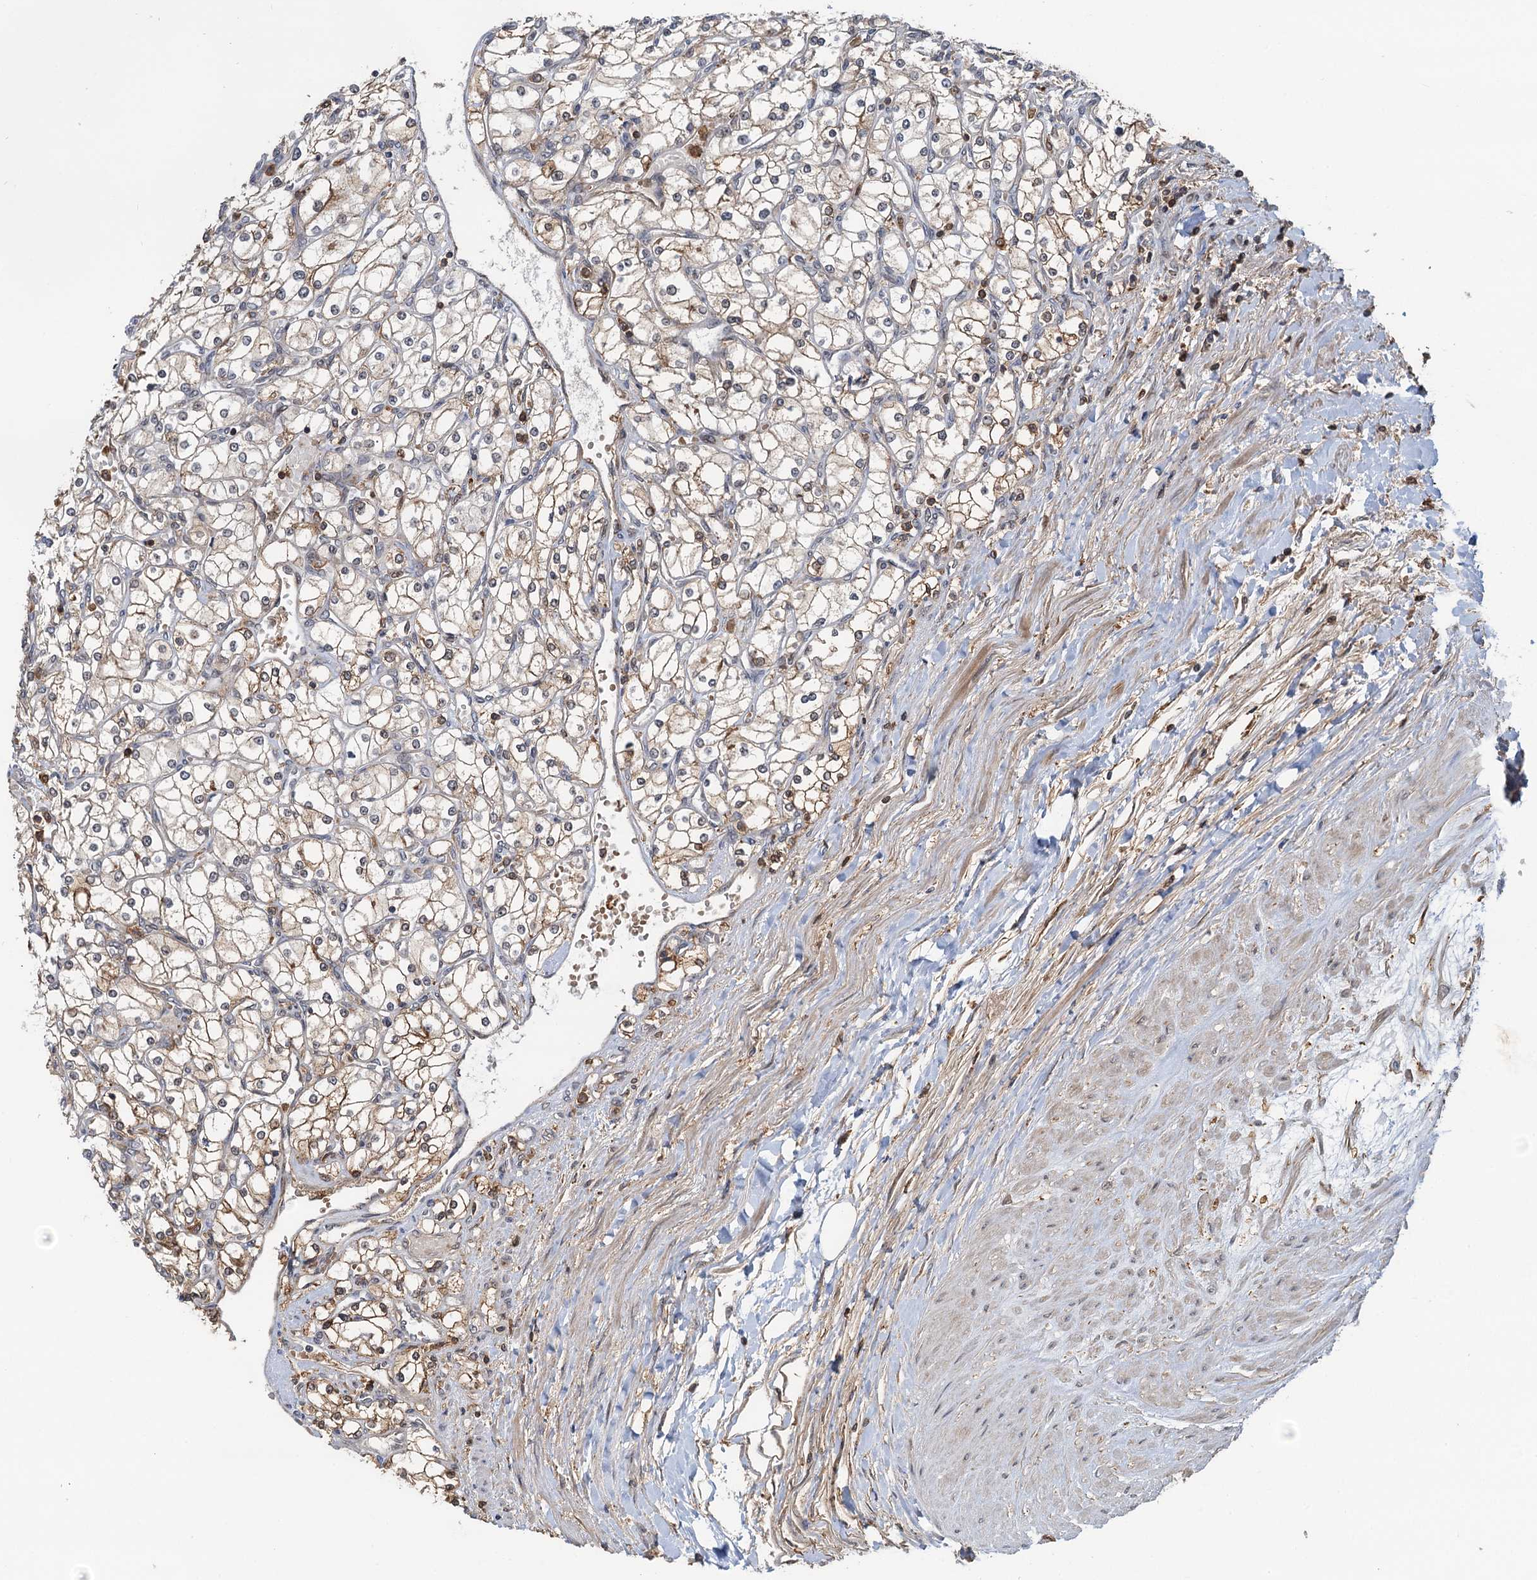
{"staining": {"intensity": "weak", "quantity": "25%-75%", "location": "cytoplasmic/membranous"}, "tissue": "renal cancer", "cell_type": "Tumor cells", "image_type": "cancer", "snomed": [{"axis": "morphology", "description": "Adenocarcinoma, NOS"}, {"axis": "topography", "description": "Kidney"}], "caption": "Immunohistochemical staining of human adenocarcinoma (renal) shows low levels of weak cytoplasmic/membranous protein expression in approximately 25%-75% of tumor cells.", "gene": "ZNF609", "patient": {"sex": "male", "age": 80}}